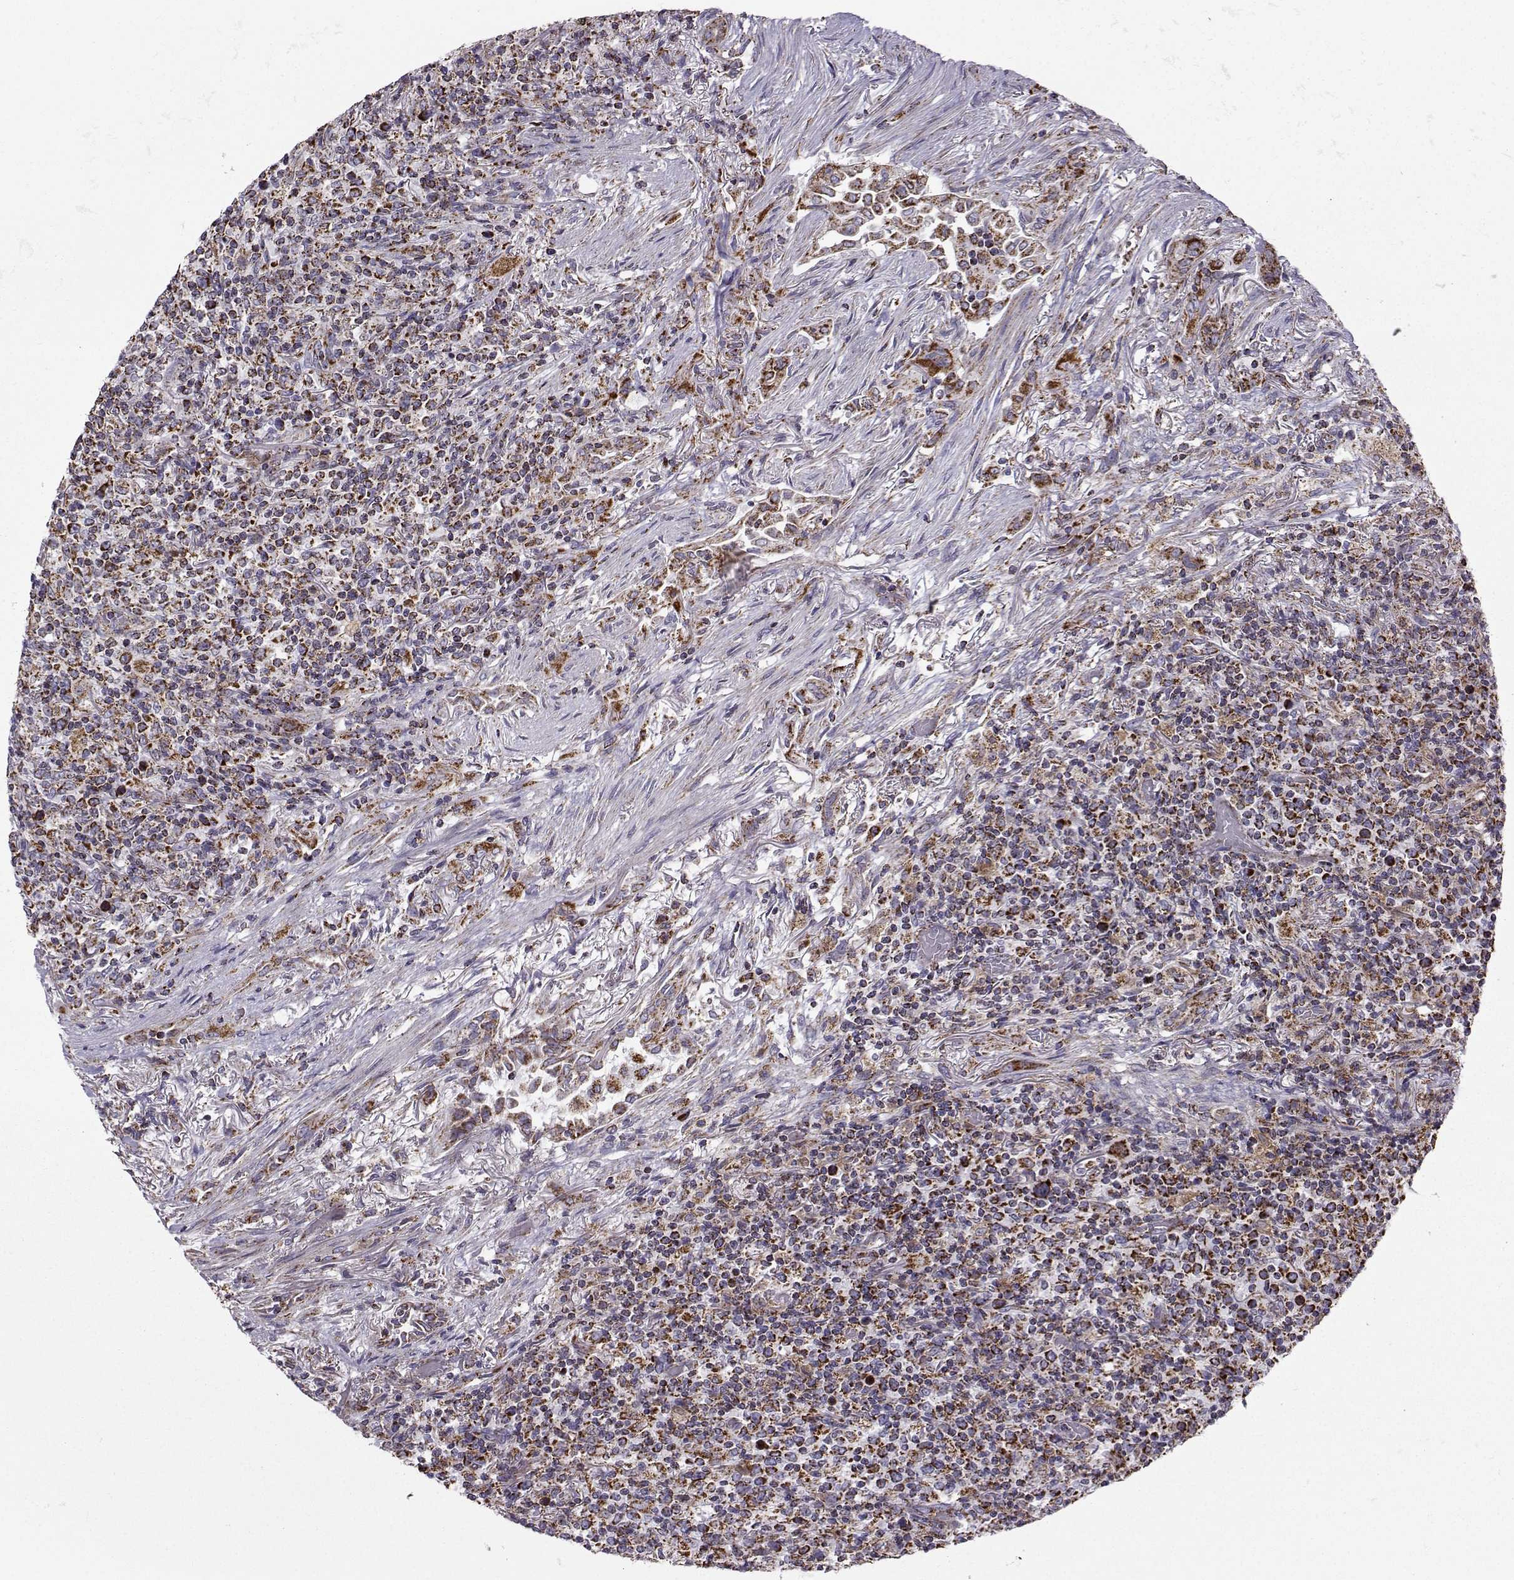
{"staining": {"intensity": "strong", "quantity": ">75%", "location": "cytoplasmic/membranous"}, "tissue": "lymphoma", "cell_type": "Tumor cells", "image_type": "cancer", "snomed": [{"axis": "morphology", "description": "Malignant lymphoma, non-Hodgkin's type, High grade"}, {"axis": "topography", "description": "Lung"}], "caption": "Immunohistochemical staining of human high-grade malignant lymphoma, non-Hodgkin's type shows high levels of strong cytoplasmic/membranous expression in about >75% of tumor cells.", "gene": "NECAB3", "patient": {"sex": "male", "age": 79}}